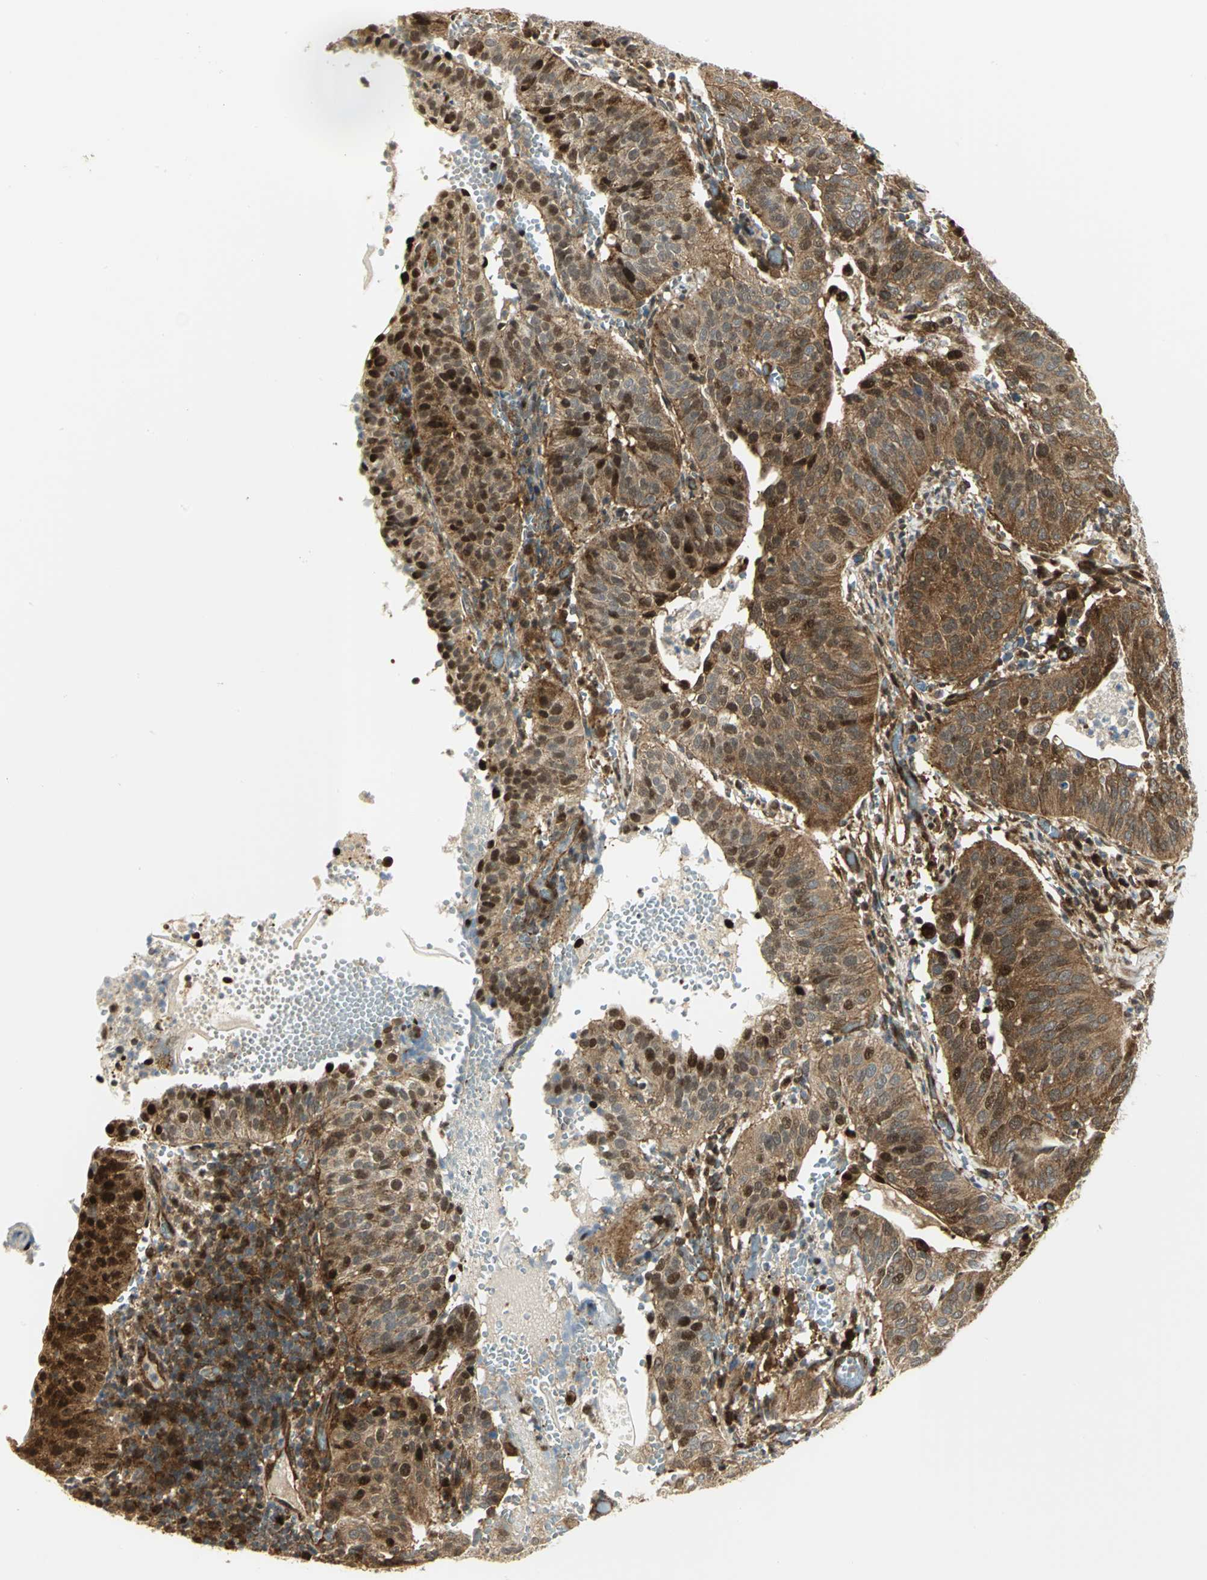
{"staining": {"intensity": "strong", "quantity": ">75%", "location": "cytoplasmic/membranous,nuclear"}, "tissue": "cervical cancer", "cell_type": "Tumor cells", "image_type": "cancer", "snomed": [{"axis": "morphology", "description": "Squamous cell carcinoma, NOS"}, {"axis": "topography", "description": "Cervix"}], "caption": "A brown stain labels strong cytoplasmic/membranous and nuclear staining of a protein in human squamous cell carcinoma (cervical) tumor cells.", "gene": "EEA1", "patient": {"sex": "female", "age": 39}}